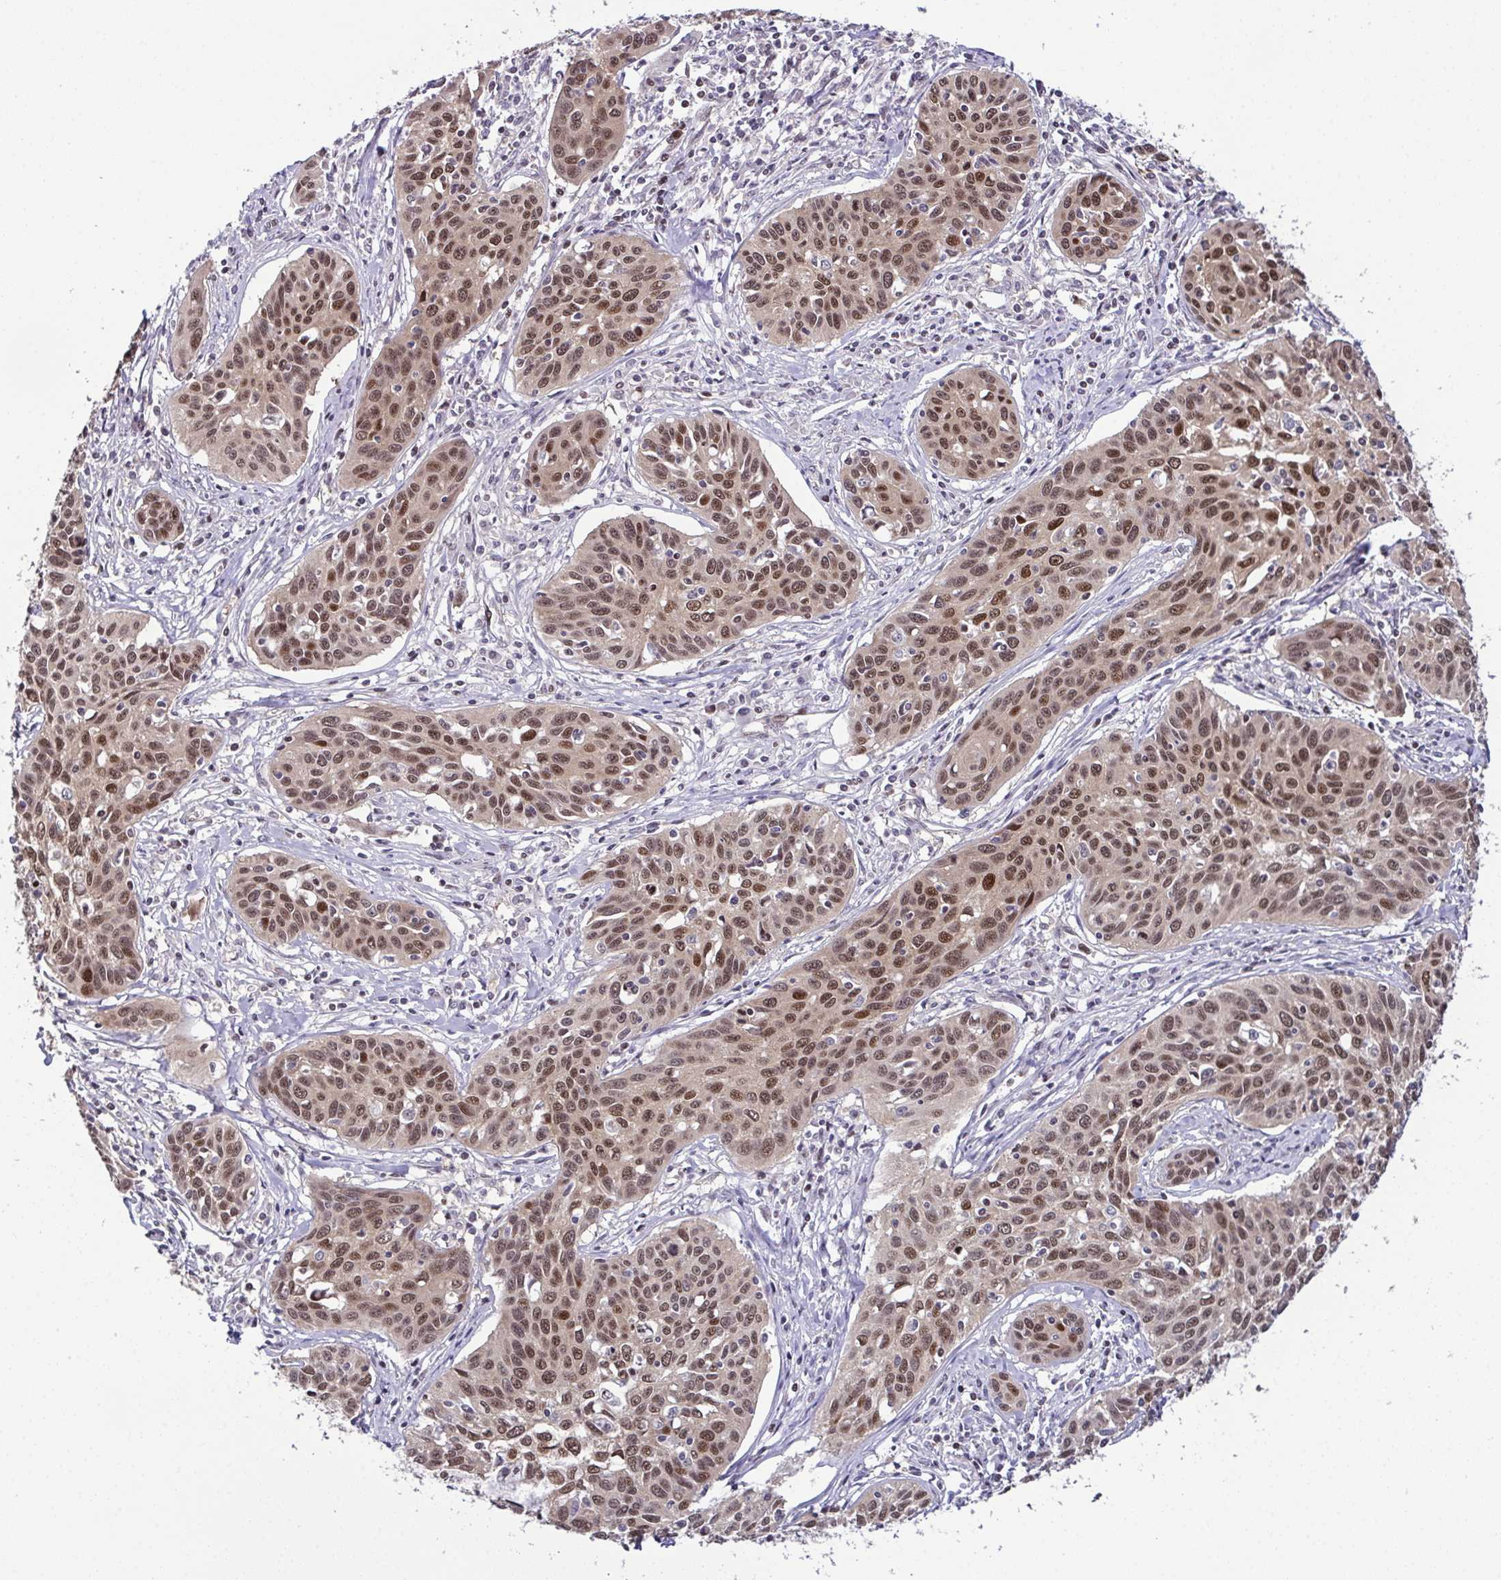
{"staining": {"intensity": "moderate", "quantity": ">75%", "location": "nuclear"}, "tissue": "cervical cancer", "cell_type": "Tumor cells", "image_type": "cancer", "snomed": [{"axis": "morphology", "description": "Squamous cell carcinoma, NOS"}, {"axis": "topography", "description": "Cervix"}], "caption": "There is medium levels of moderate nuclear staining in tumor cells of cervical cancer (squamous cell carcinoma), as demonstrated by immunohistochemical staining (brown color).", "gene": "DNAJB1", "patient": {"sex": "female", "age": 31}}